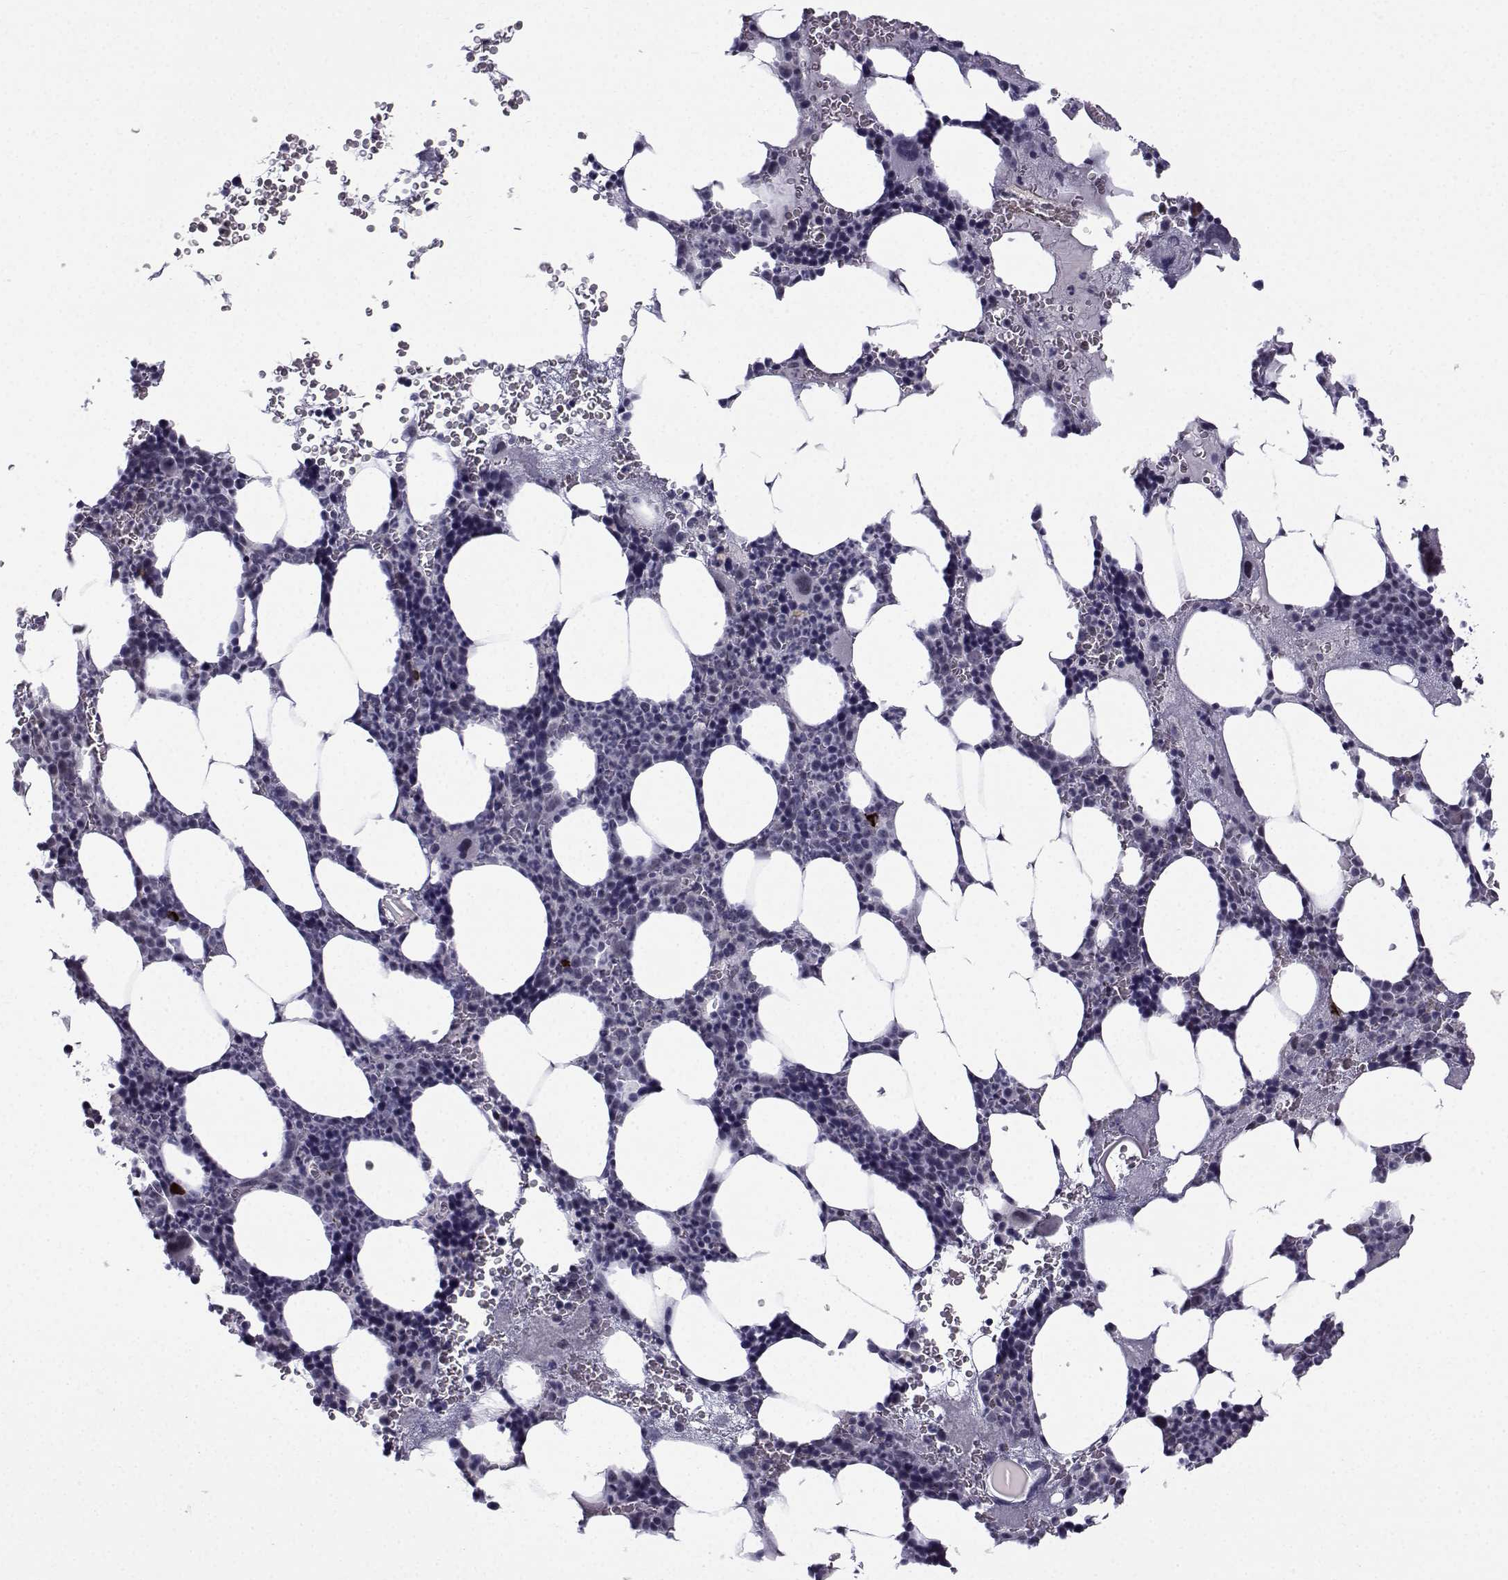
{"staining": {"intensity": "strong", "quantity": "<25%", "location": "cytoplasmic/membranous"}, "tissue": "bone marrow", "cell_type": "Hematopoietic cells", "image_type": "normal", "snomed": [{"axis": "morphology", "description": "Normal tissue, NOS"}, {"axis": "topography", "description": "Bone marrow"}], "caption": "A micrograph of bone marrow stained for a protein shows strong cytoplasmic/membranous brown staining in hematopoietic cells.", "gene": "RBM24", "patient": {"sex": "male", "age": 44}}